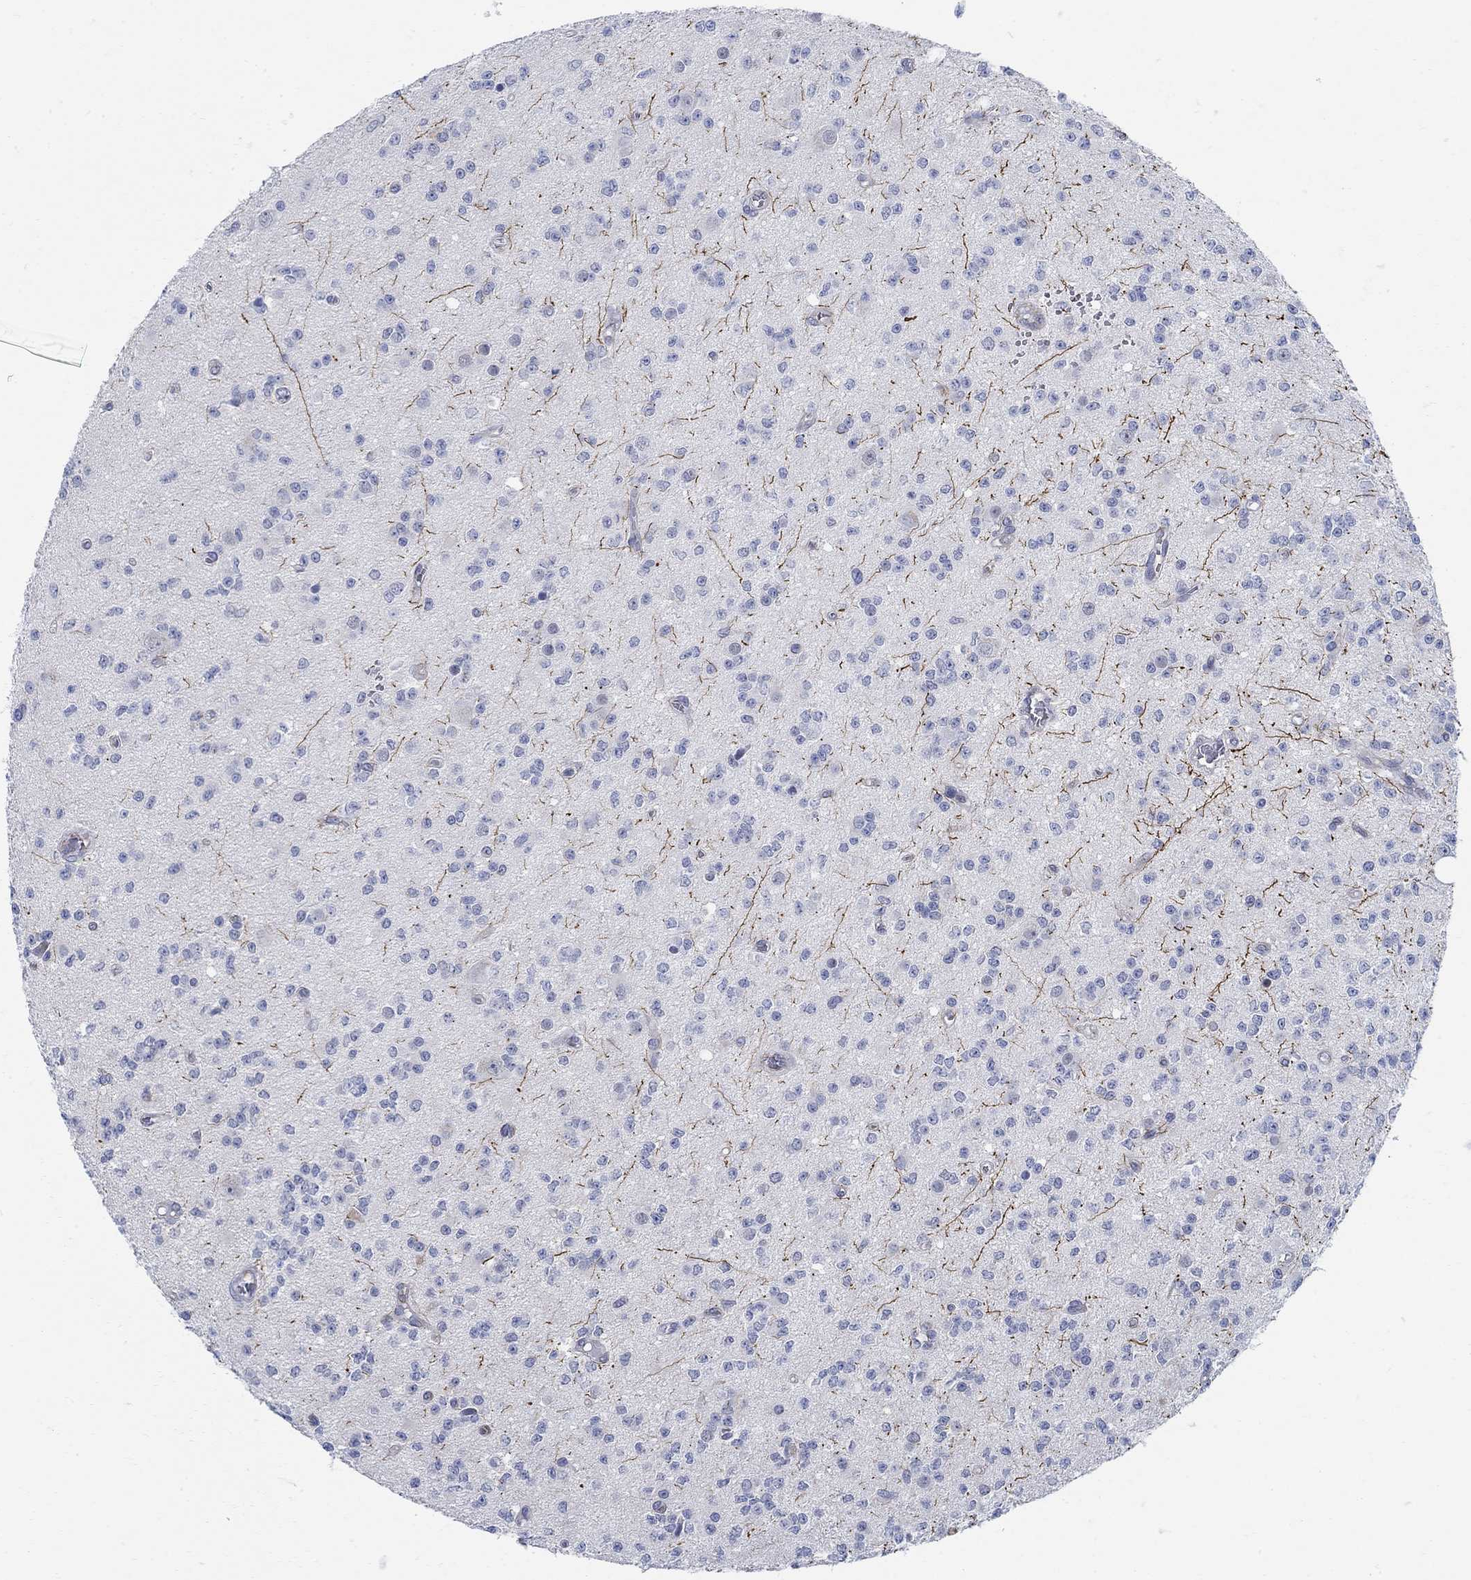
{"staining": {"intensity": "negative", "quantity": "none", "location": "none"}, "tissue": "glioma", "cell_type": "Tumor cells", "image_type": "cancer", "snomed": [{"axis": "morphology", "description": "Glioma, malignant, Low grade"}, {"axis": "topography", "description": "Brain"}], "caption": "This is a histopathology image of immunohistochemistry (IHC) staining of malignant low-grade glioma, which shows no positivity in tumor cells.", "gene": "PHF21B", "patient": {"sex": "female", "age": 45}}